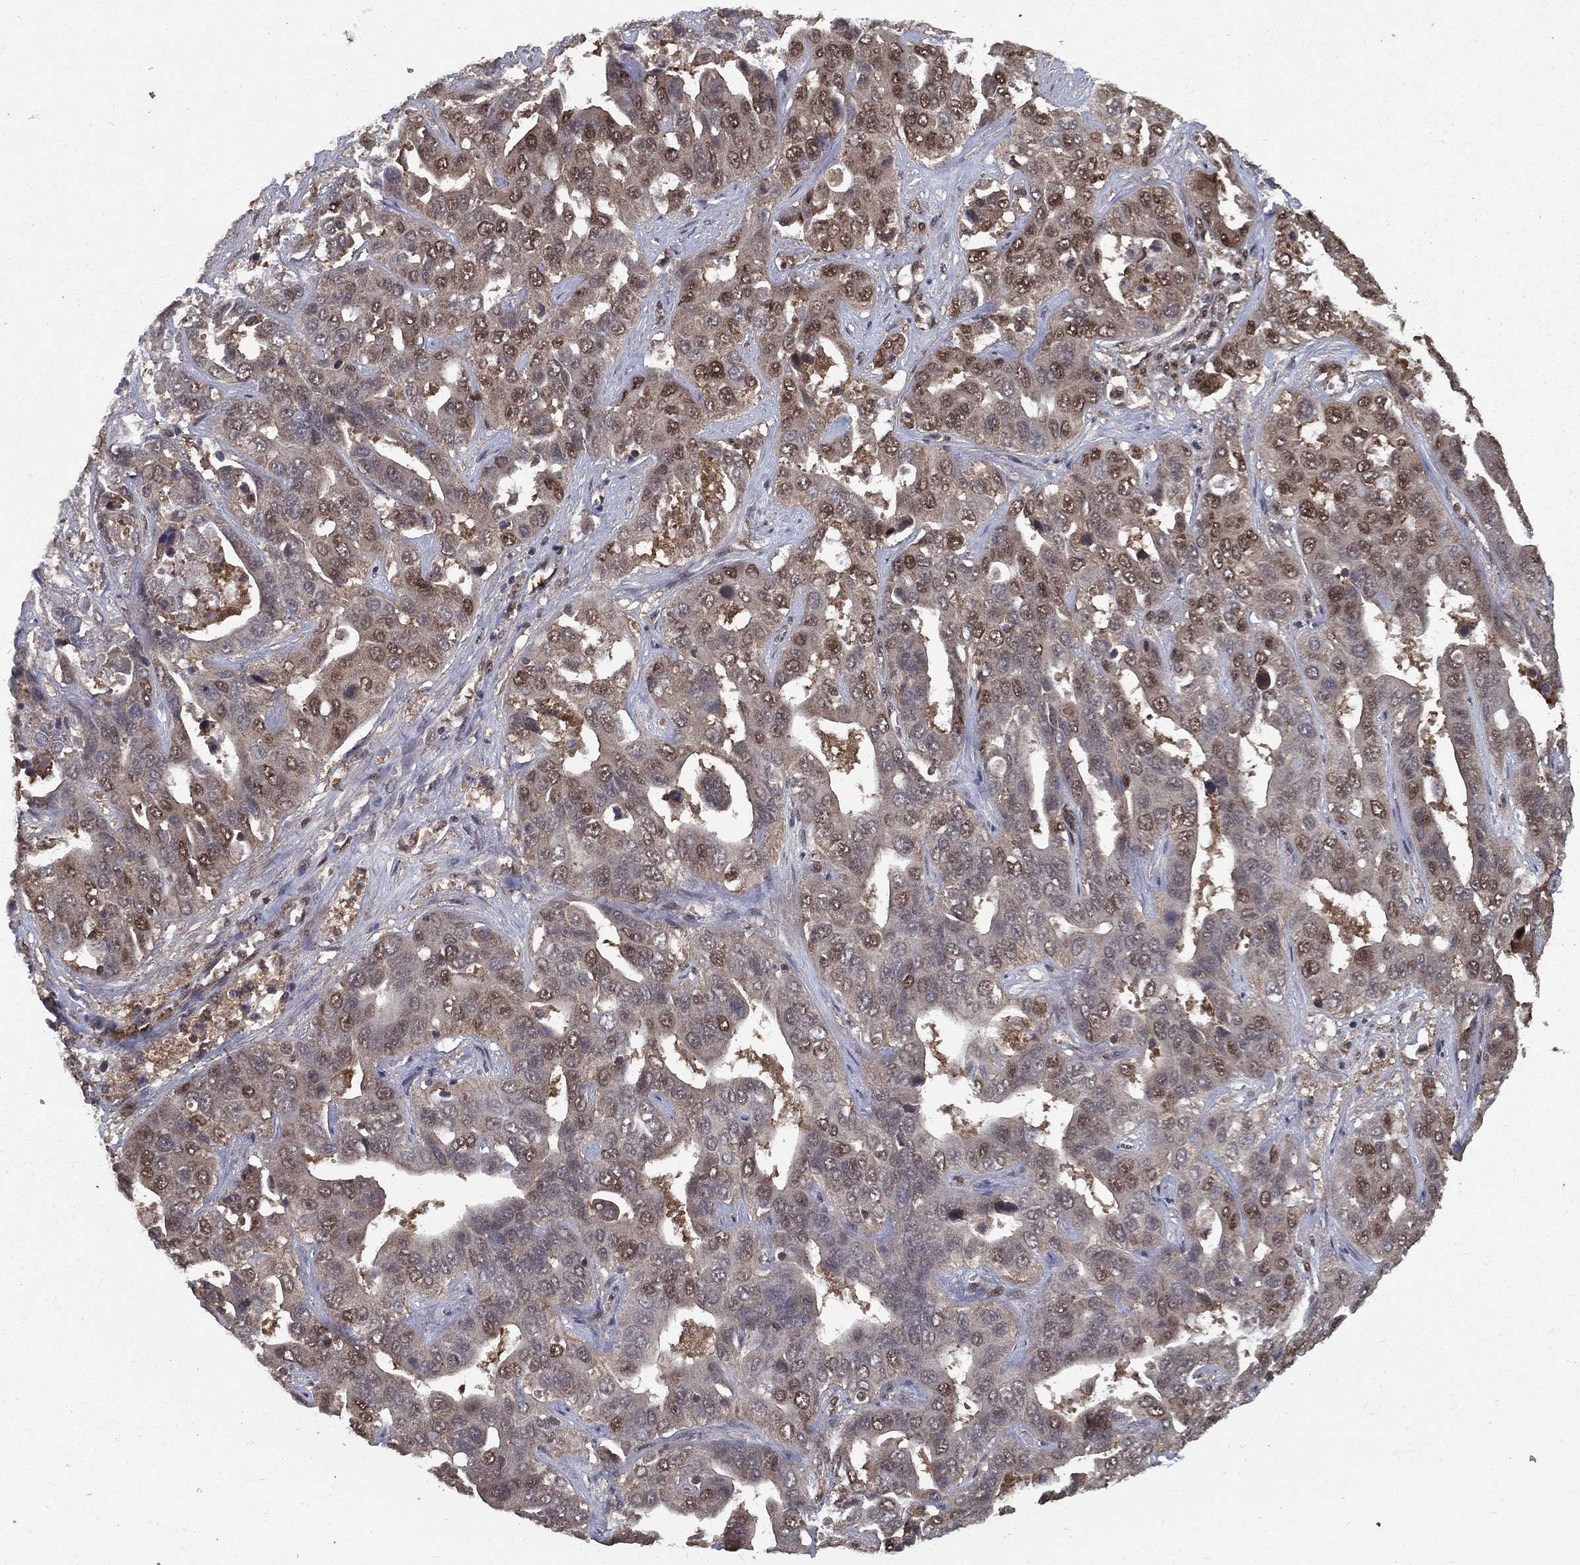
{"staining": {"intensity": "strong", "quantity": "<25%", "location": "nuclear"}, "tissue": "liver cancer", "cell_type": "Tumor cells", "image_type": "cancer", "snomed": [{"axis": "morphology", "description": "Cholangiocarcinoma"}, {"axis": "topography", "description": "Liver"}], "caption": "Immunohistochemistry (IHC) of human liver cancer (cholangiocarcinoma) reveals medium levels of strong nuclear expression in about <25% of tumor cells.", "gene": "CARM1", "patient": {"sex": "female", "age": 52}}